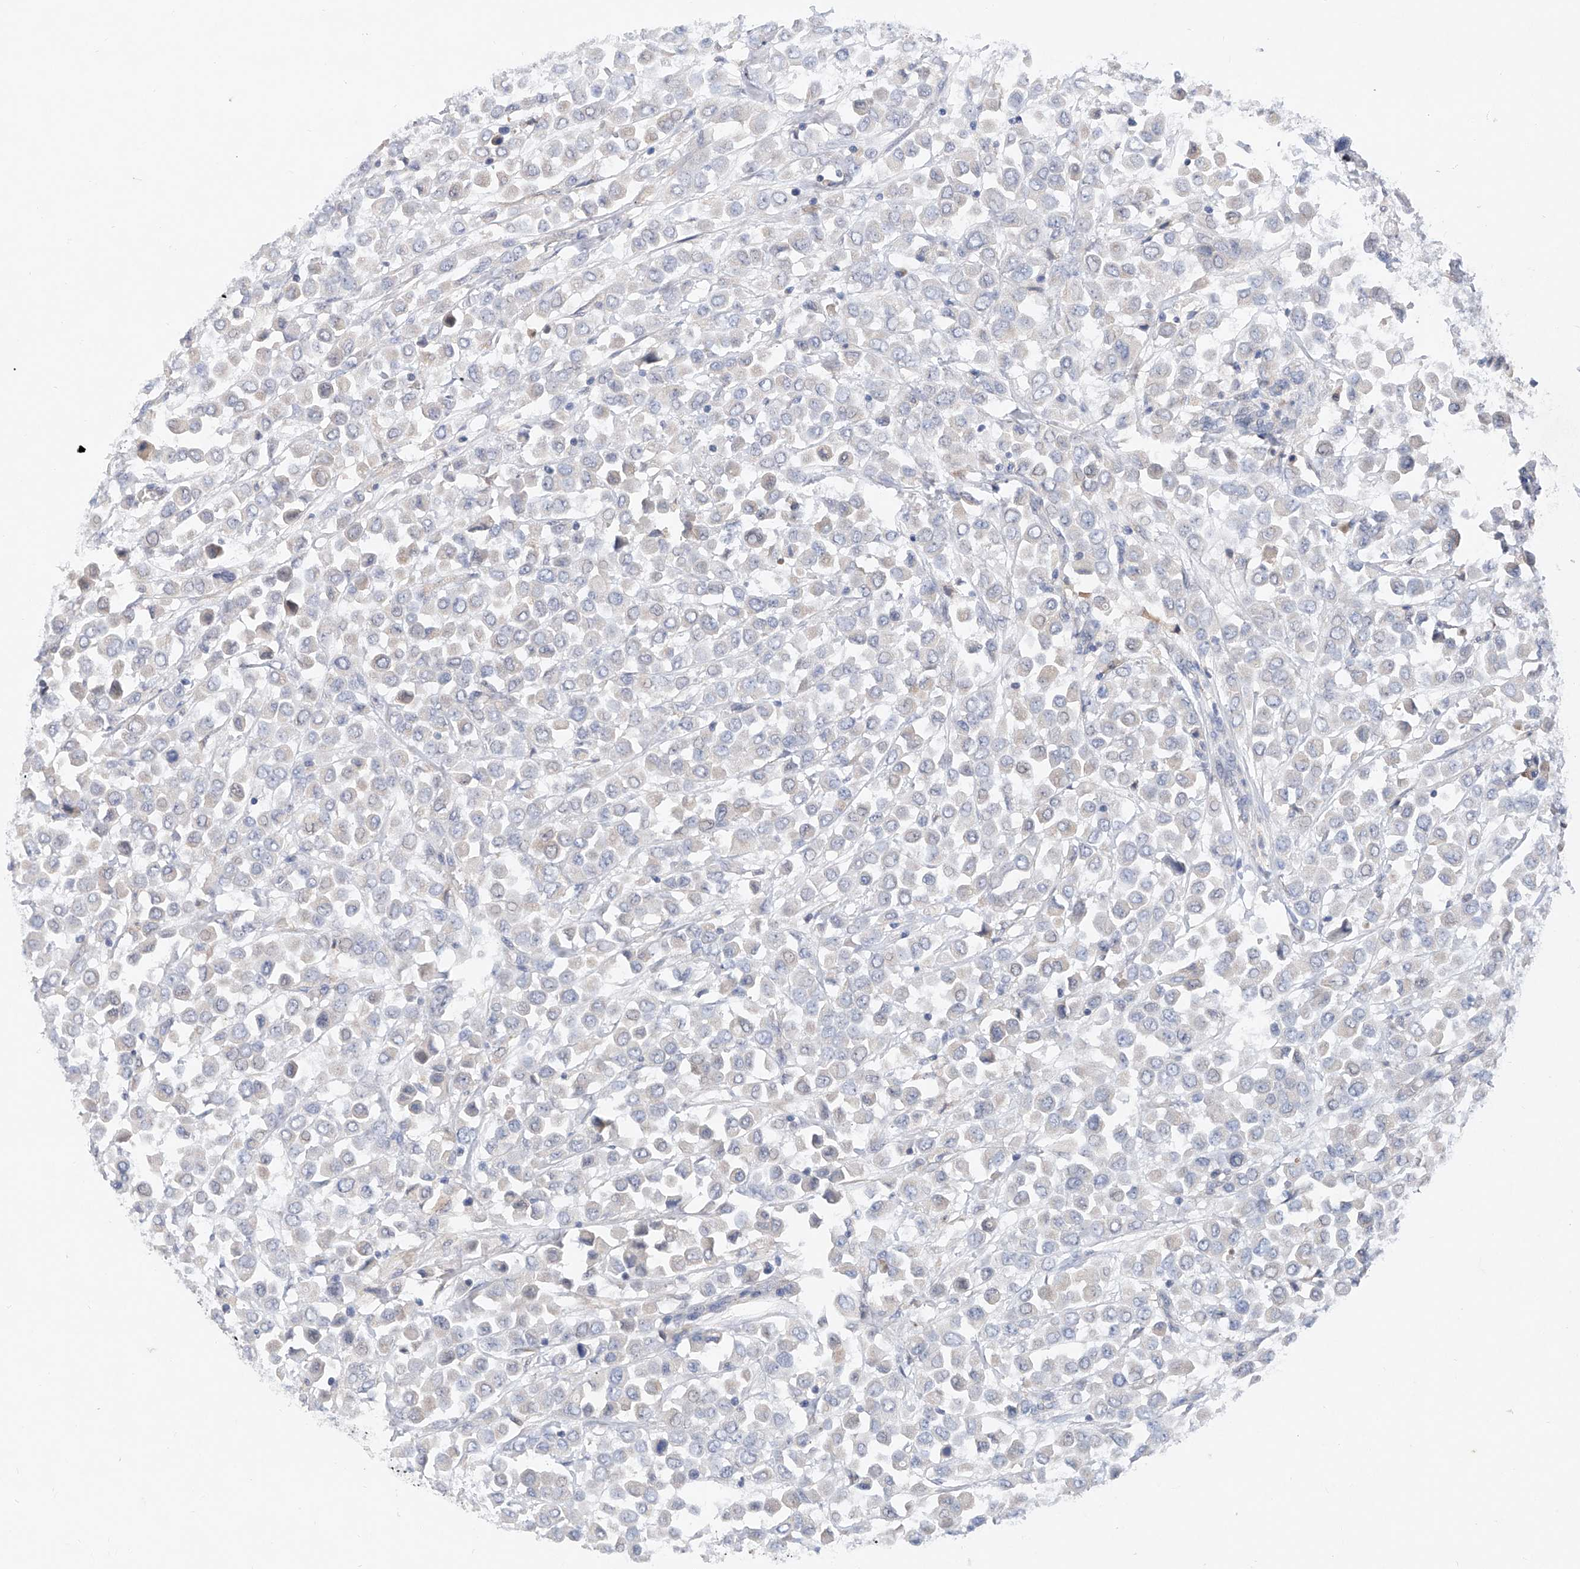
{"staining": {"intensity": "negative", "quantity": "none", "location": "none"}, "tissue": "breast cancer", "cell_type": "Tumor cells", "image_type": "cancer", "snomed": [{"axis": "morphology", "description": "Duct carcinoma"}, {"axis": "topography", "description": "Breast"}], "caption": "This is an immunohistochemistry (IHC) histopathology image of human intraductal carcinoma (breast). There is no positivity in tumor cells.", "gene": "FUCA2", "patient": {"sex": "female", "age": 61}}